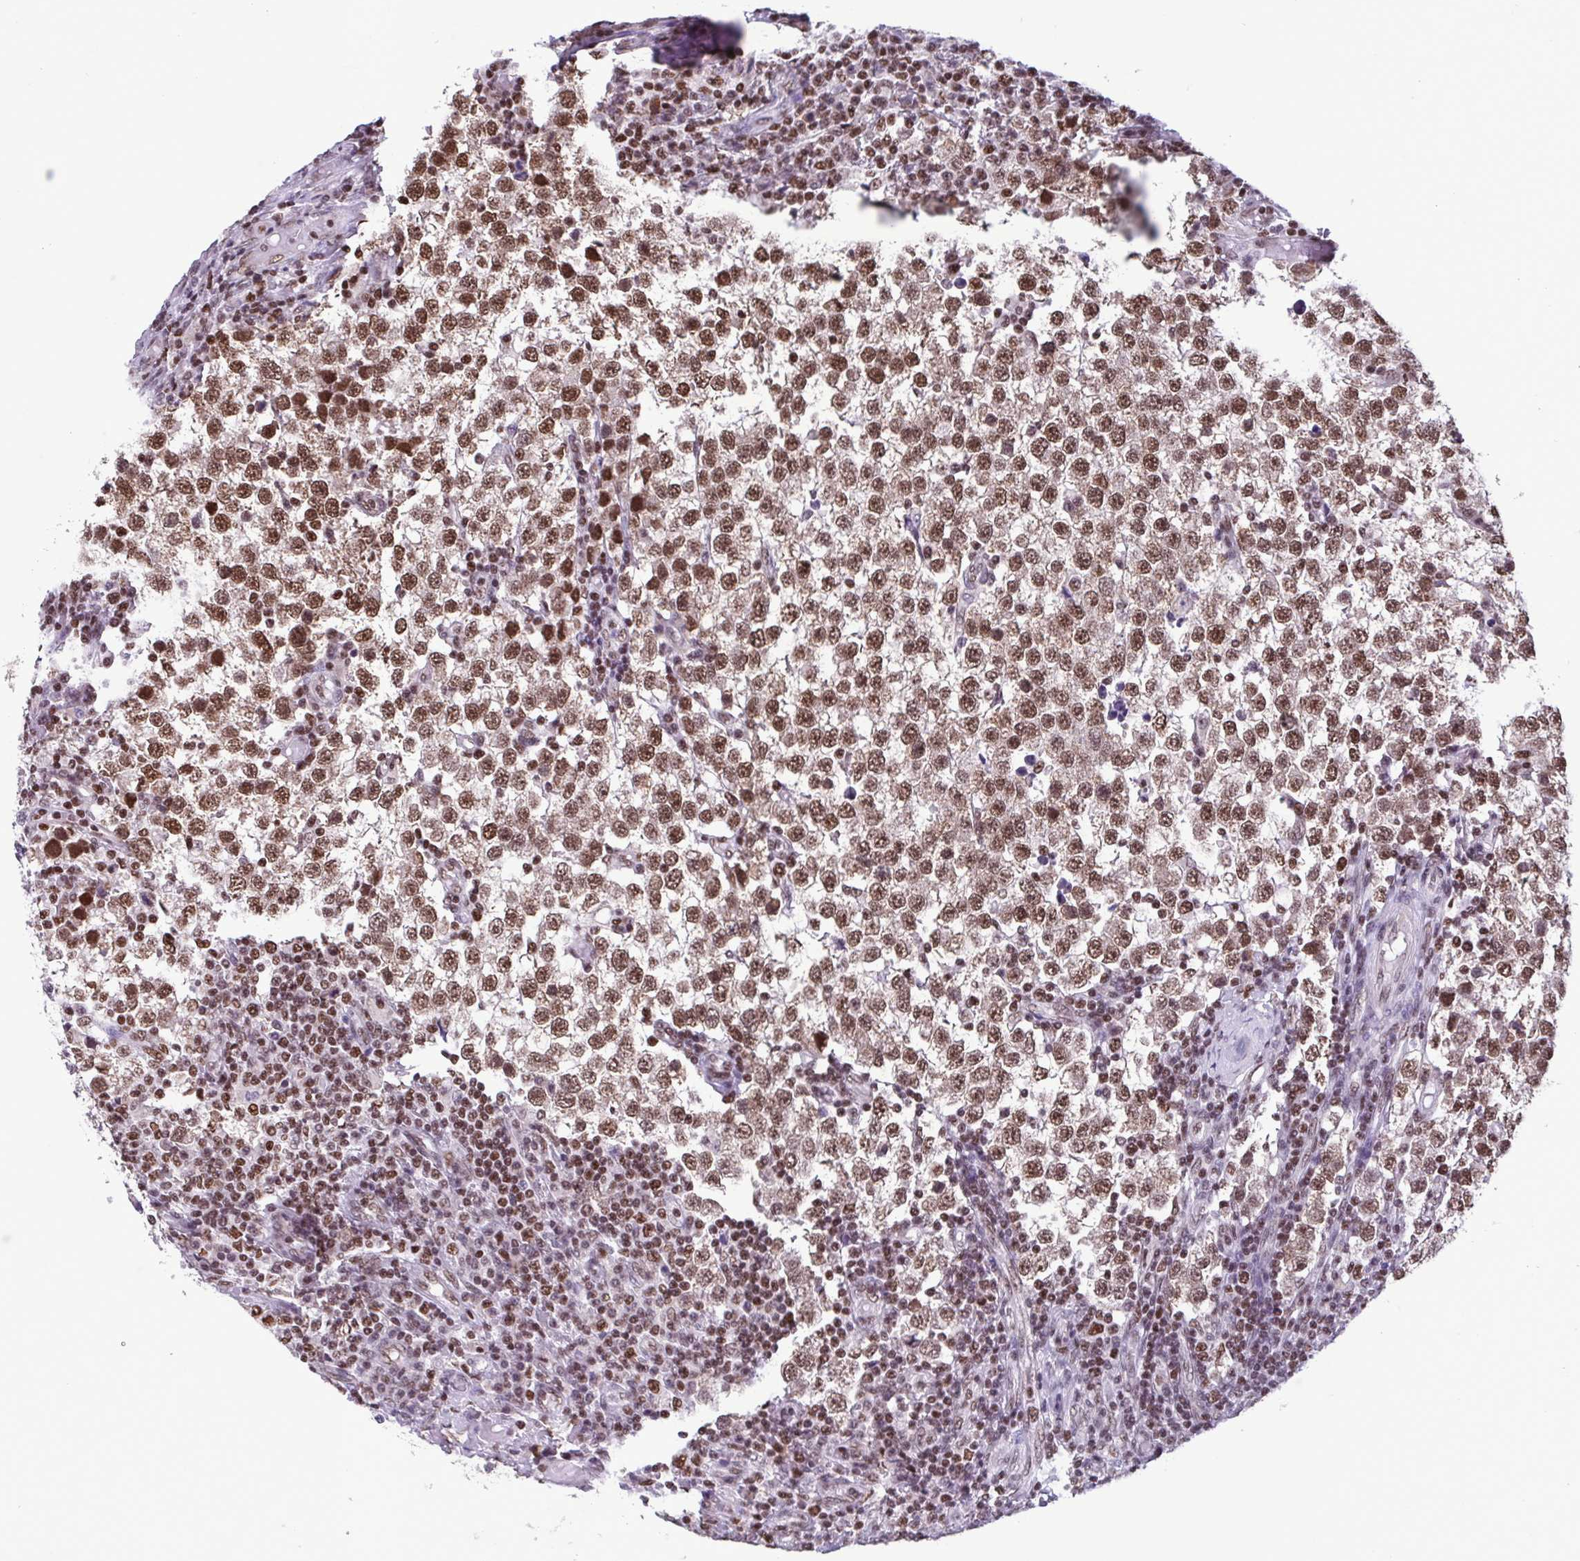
{"staining": {"intensity": "moderate", "quantity": ">75%", "location": "nuclear"}, "tissue": "testis cancer", "cell_type": "Tumor cells", "image_type": "cancer", "snomed": [{"axis": "morphology", "description": "Seminoma, NOS"}, {"axis": "topography", "description": "Testis"}], "caption": "Human testis cancer stained with a protein marker reveals moderate staining in tumor cells.", "gene": "TIMM21", "patient": {"sex": "male", "age": 34}}